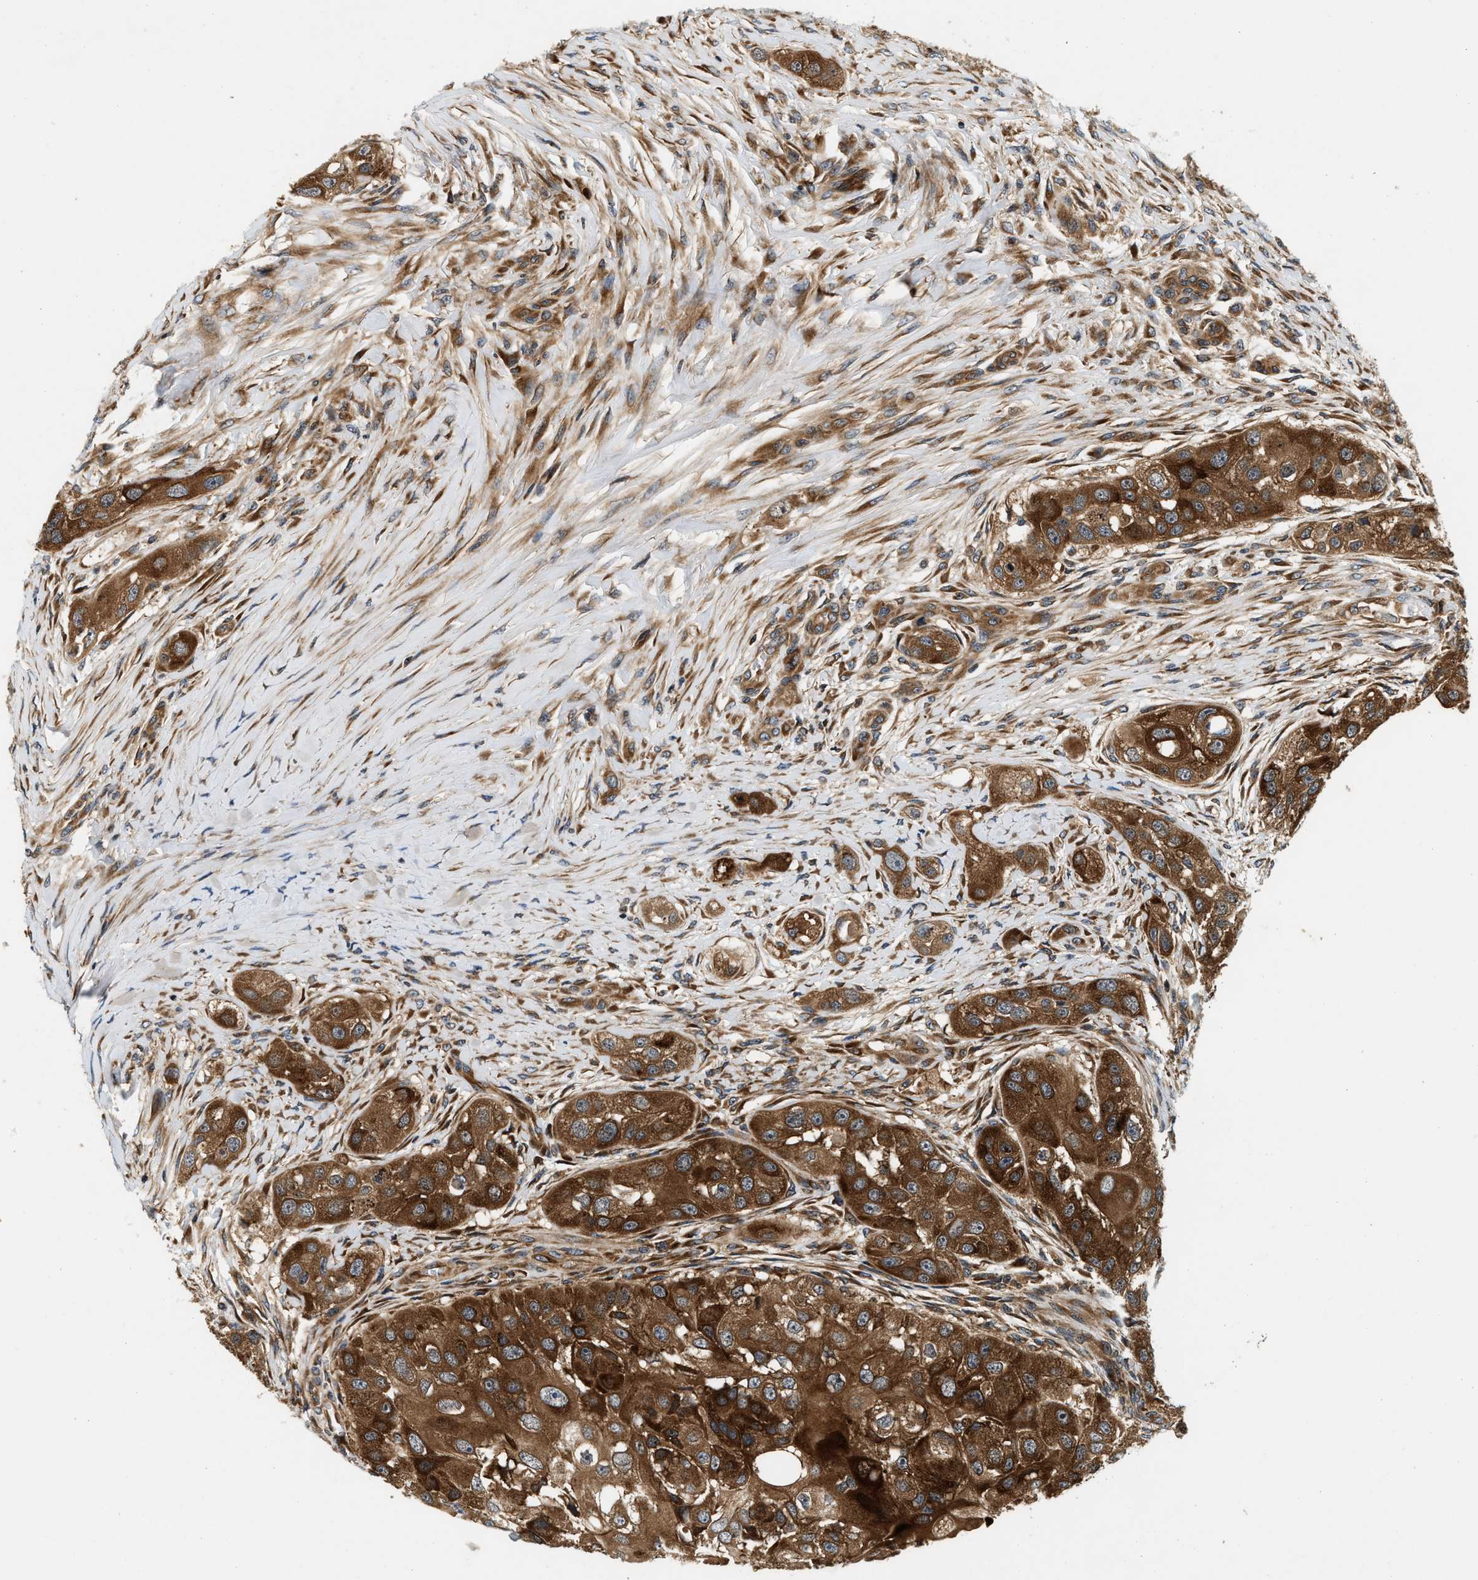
{"staining": {"intensity": "strong", "quantity": ">75%", "location": "cytoplasmic/membranous"}, "tissue": "head and neck cancer", "cell_type": "Tumor cells", "image_type": "cancer", "snomed": [{"axis": "morphology", "description": "Normal tissue, NOS"}, {"axis": "morphology", "description": "Squamous cell carcinoma, NOS"}, {"axis": "topography", "description": "Skeletal muscle"}, {"axis": "topography", "description": "Head-Neck"}], "caption": "Head and neck squamous cell carcinoma was stained to show a protein in brown. There is high levels of strong cytoplasmic/membranous expression in about >75% of tumor cells.", "gene": "SAMD9", "patient": {"sex": "male", "age": 51}}